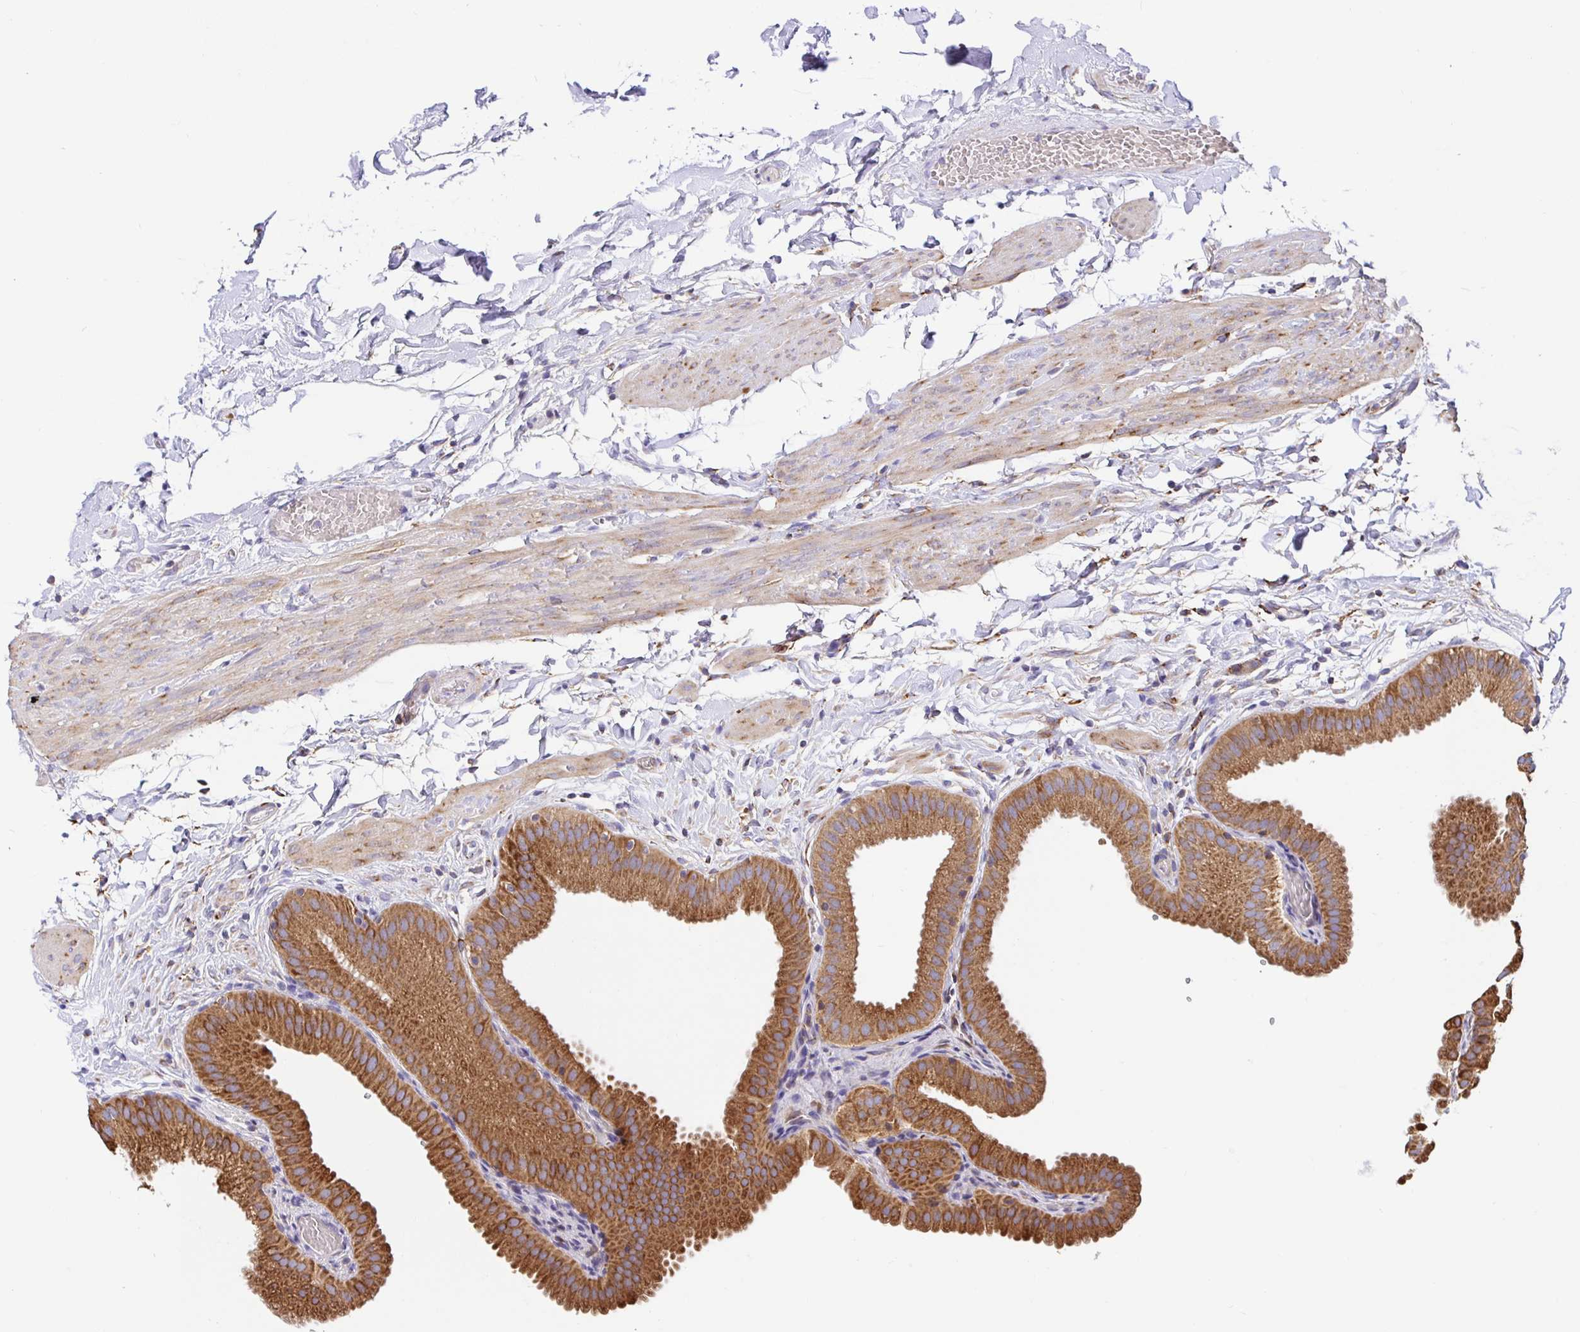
{"staining": {"intensity": "strong", "quantity": ">75%", "location": "cytoplasmic/membranous"}, "tissue": "gallbladder", "cell_type": "Glandular cells", "image_type": "normal", "snomed": [{"axis": "morphology", "description": "Normal tissue, NOS"}, {"axis": "topography", "description": "Gallbladder"}], "caption": "This micrograph demonstrates immunohistochemistry staining of benign gallbladder, with high strong cytoplasmic/membranous positivity in about >75% of glandular cells.", "gene": "MAOA", "patient": {"sex": "female", "age": 63}}